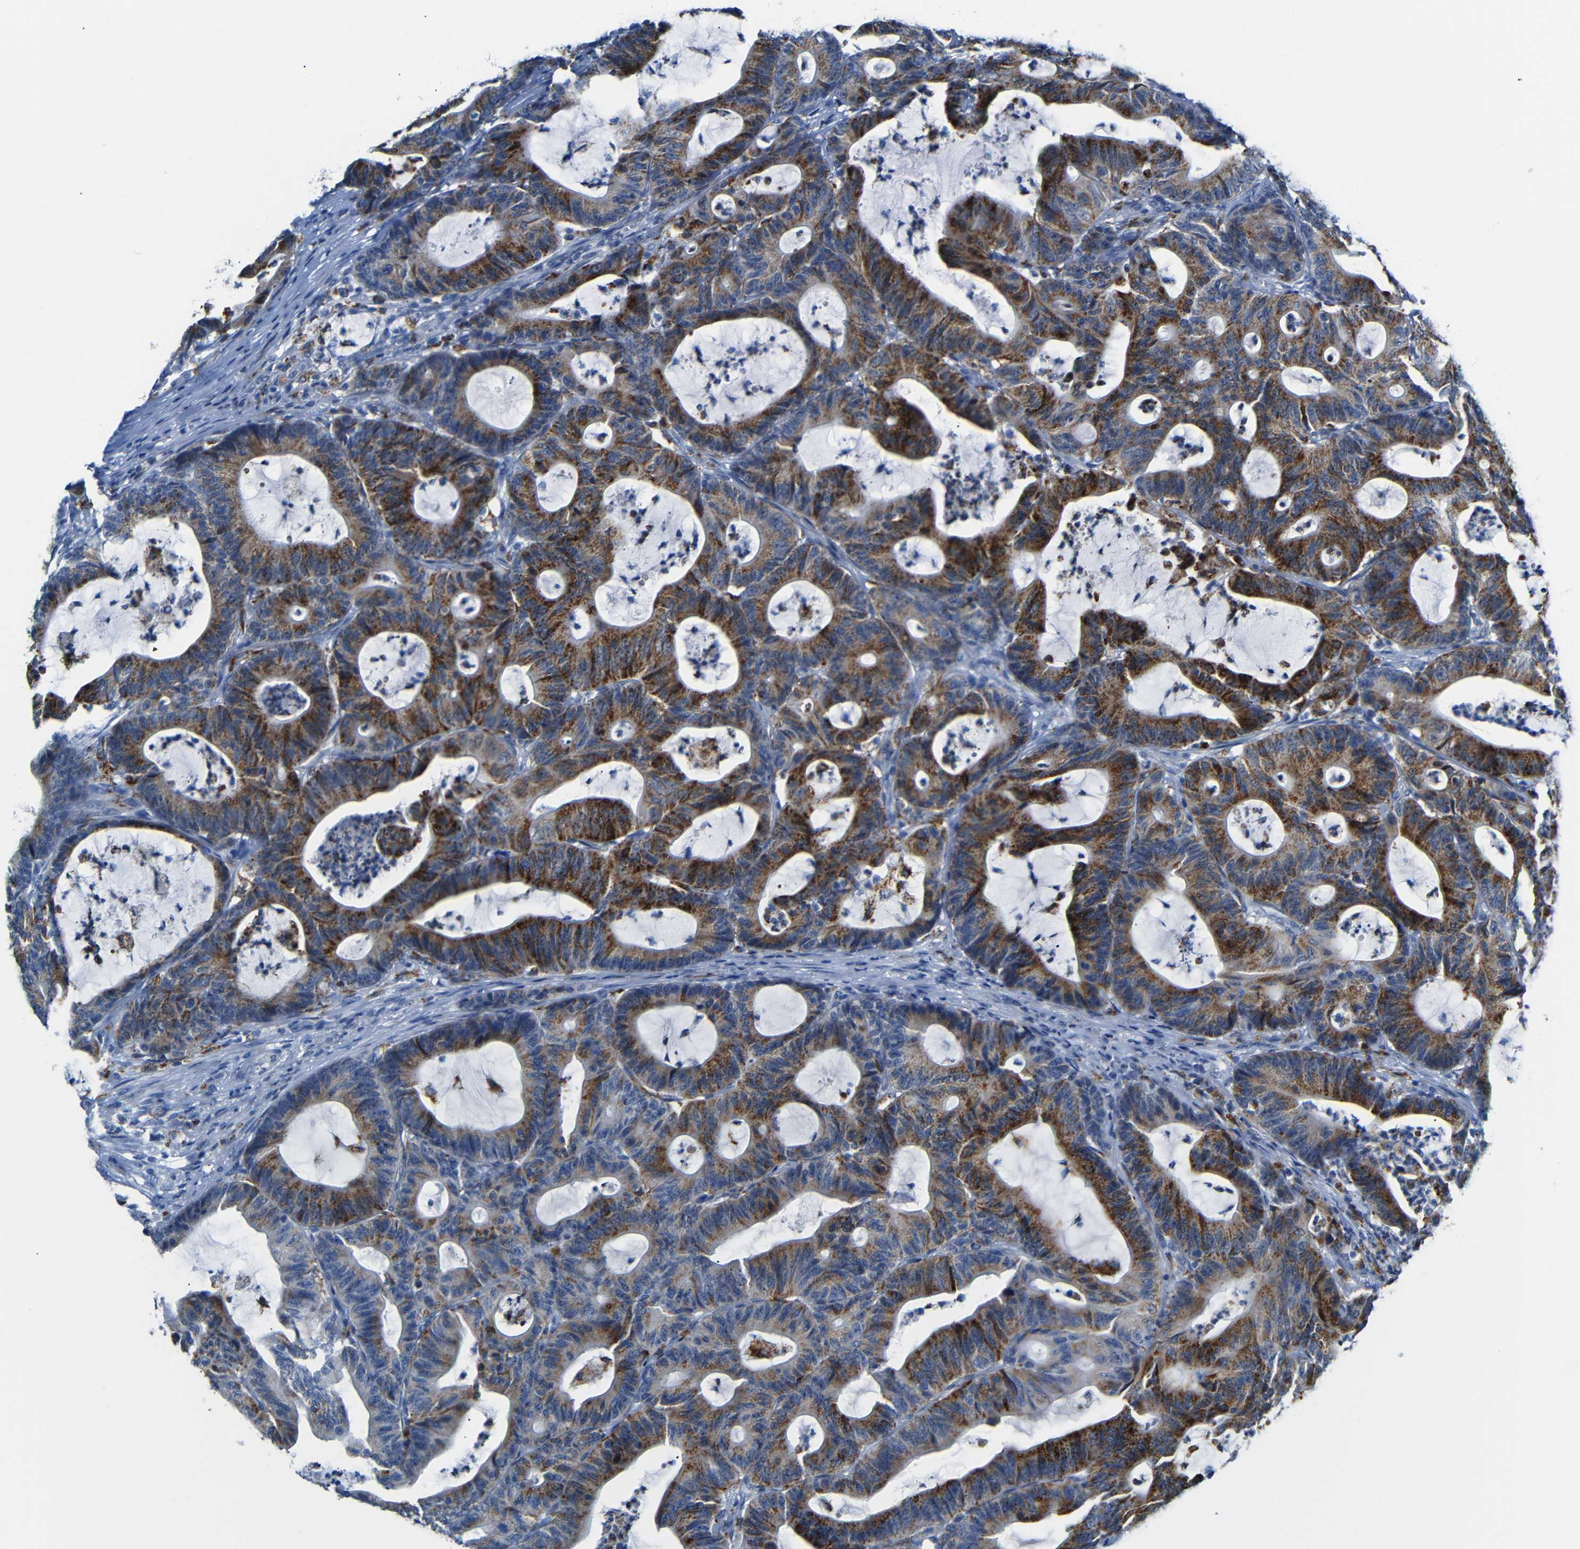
{"staining": {"intensity": "strong", "quantity": "25%-75%", "location": "cytoplasmic/membranous"}, "tissue": "colorectal cancer", "cell_type": "Tumor cells", "image_type": "cancer", "snomed": [{"axis": "morphology", "description": "Adenocarcinoma, NOS"}, {"axis": "topography", "description": "Colon"}], "caption": "Brown immunohistochemical staining in human adenocarcinoma (colorectal) reveals strong cytoplasmic/membranous positivity in about 25%-75% of tumor cells. Nuclei are stained in blue.", "gene": "C15orf48", "patient": {"sex": "female", "age": 84}}